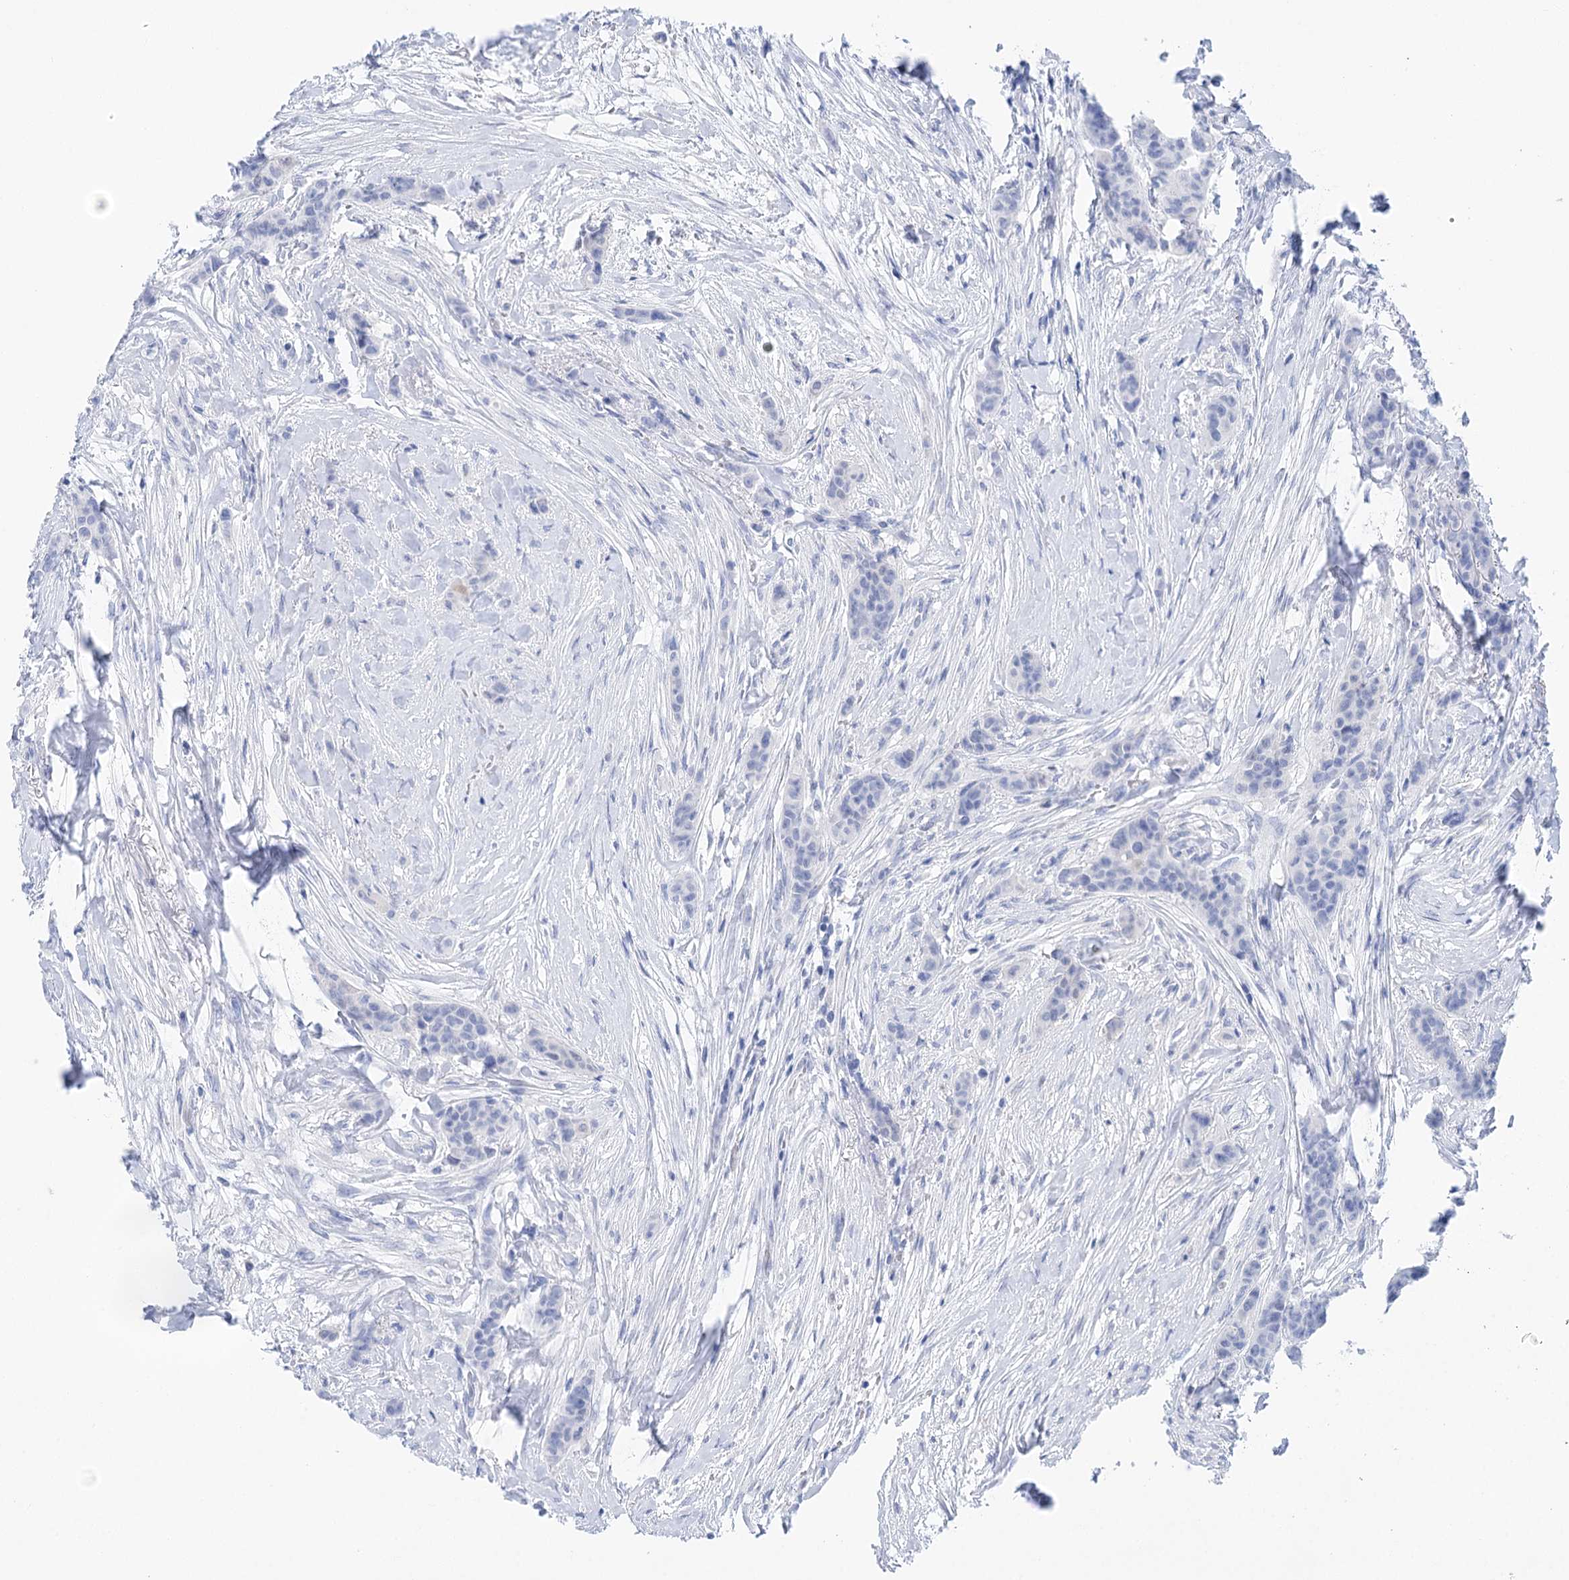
{"staining": {"intensity": "negative", "quantity": "none", "location": "none"}, "tissue": "breast cancer", "cell_type": "Tumor cells", "image_type": "cancer", "snomed": [{"axis": "morphology", "description": "Duct carcinoma"}, {"axis": "topography", "description": "Breast"}], "caption": "Breast invasive ductal carcinoma was stained to show a protein in brown. There is no significant staining in tumor cells. The staining was performed using DAB to visualize the protein expression in brown, while the nuclei were stained in blue with hematoxylin (Magnification: 20x).", "gene": "LALBA", "patient": {"sex": "female", "age": 40}}